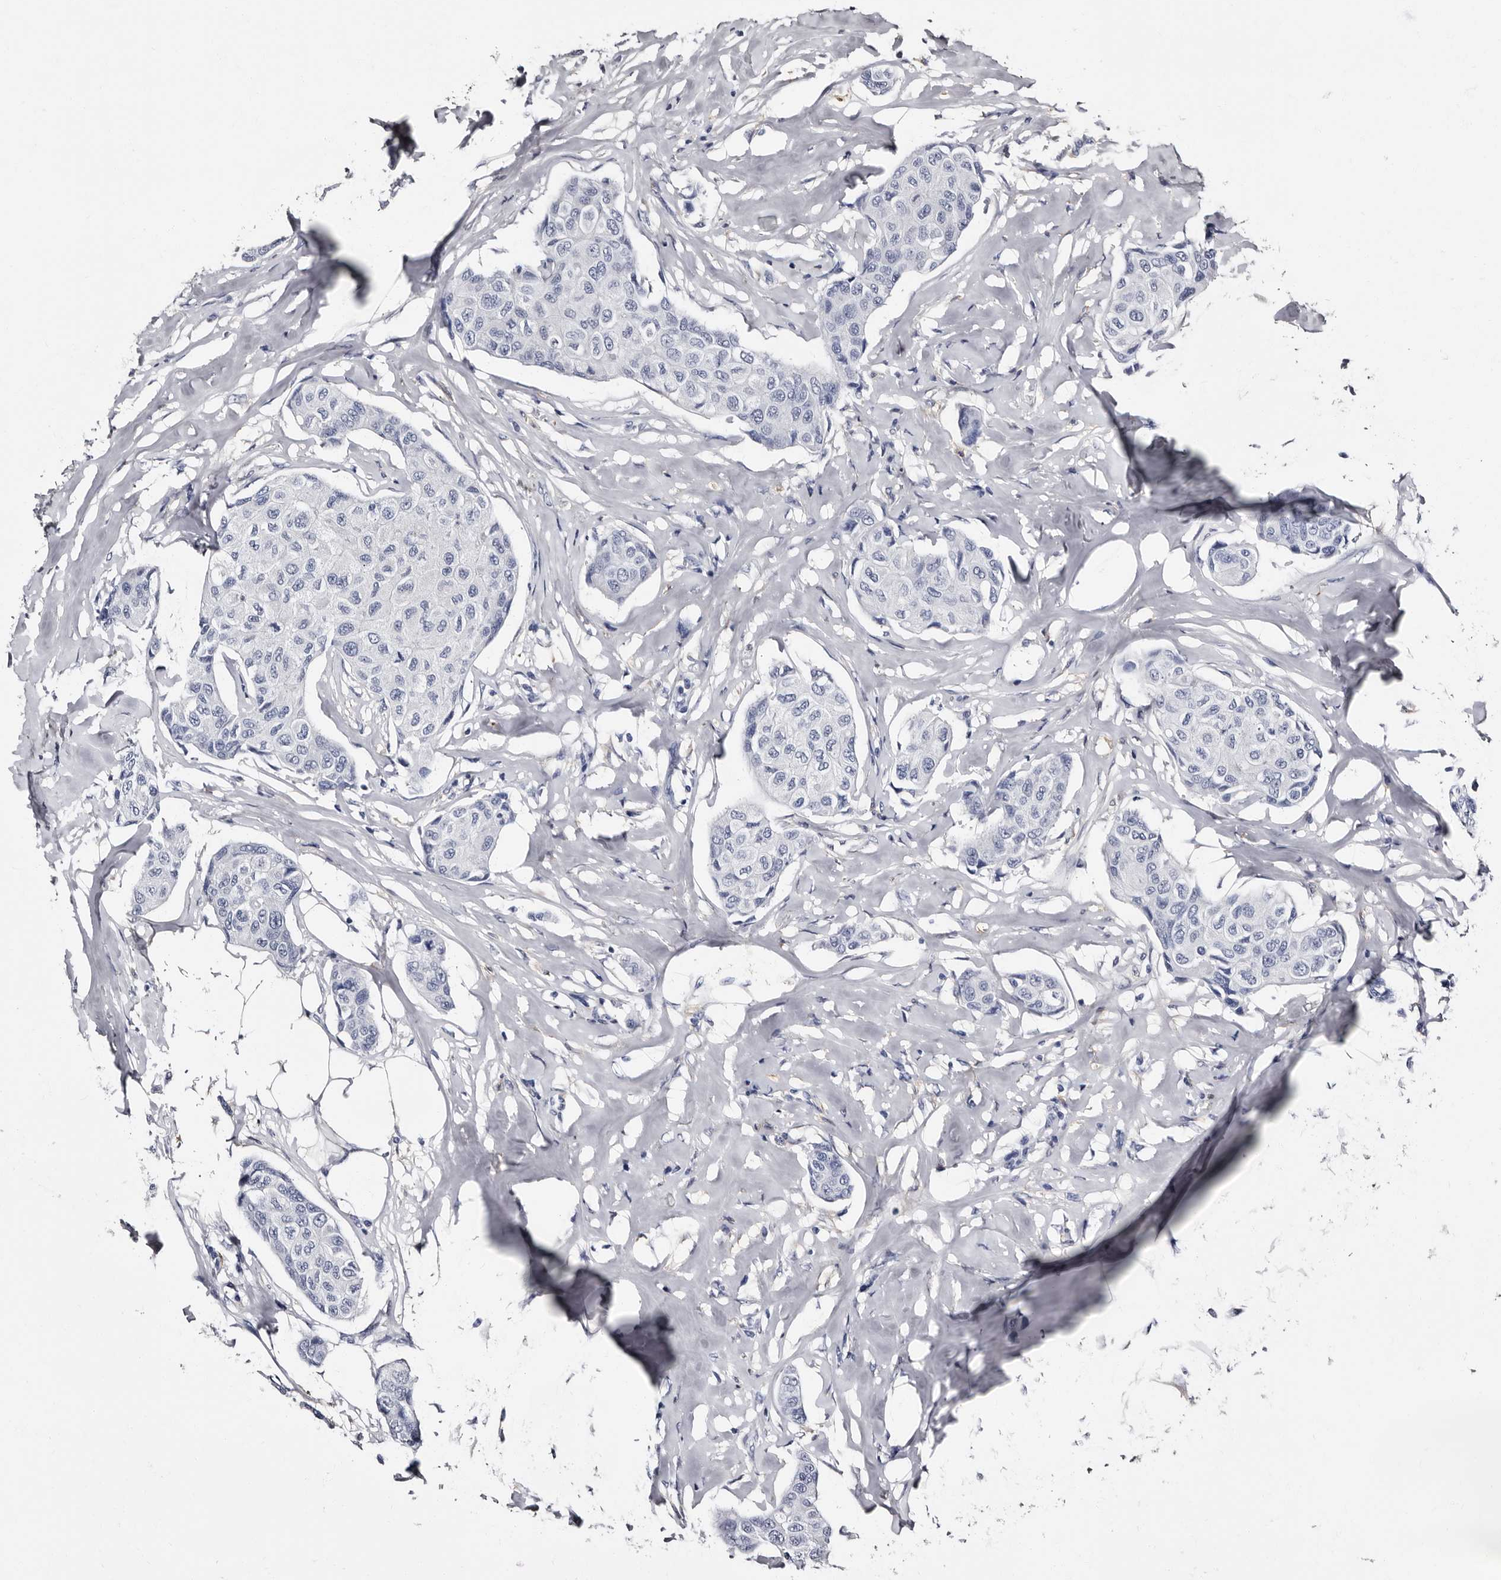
{"staining": {"intensity": "negative", "quantity": "none", "location": "none"}, "tissue": "breast cancer", "cell_type": "Tumor cells", "image_type": "cancer", "snomed": [{"axis": "morphology", "description": "Duct carcinoma"}, {"axis": "topography", "description": "Breast"}], "caption": "This image is of breast cancer (intraductal carcinoma) stained with immunohistochemistry to label a protein in brown with the nuclei are counter-stained blue. There is no positivity in tumor cells.", "gene": "EPB41L3", "patient": {"sex": "female", "age": 80}}